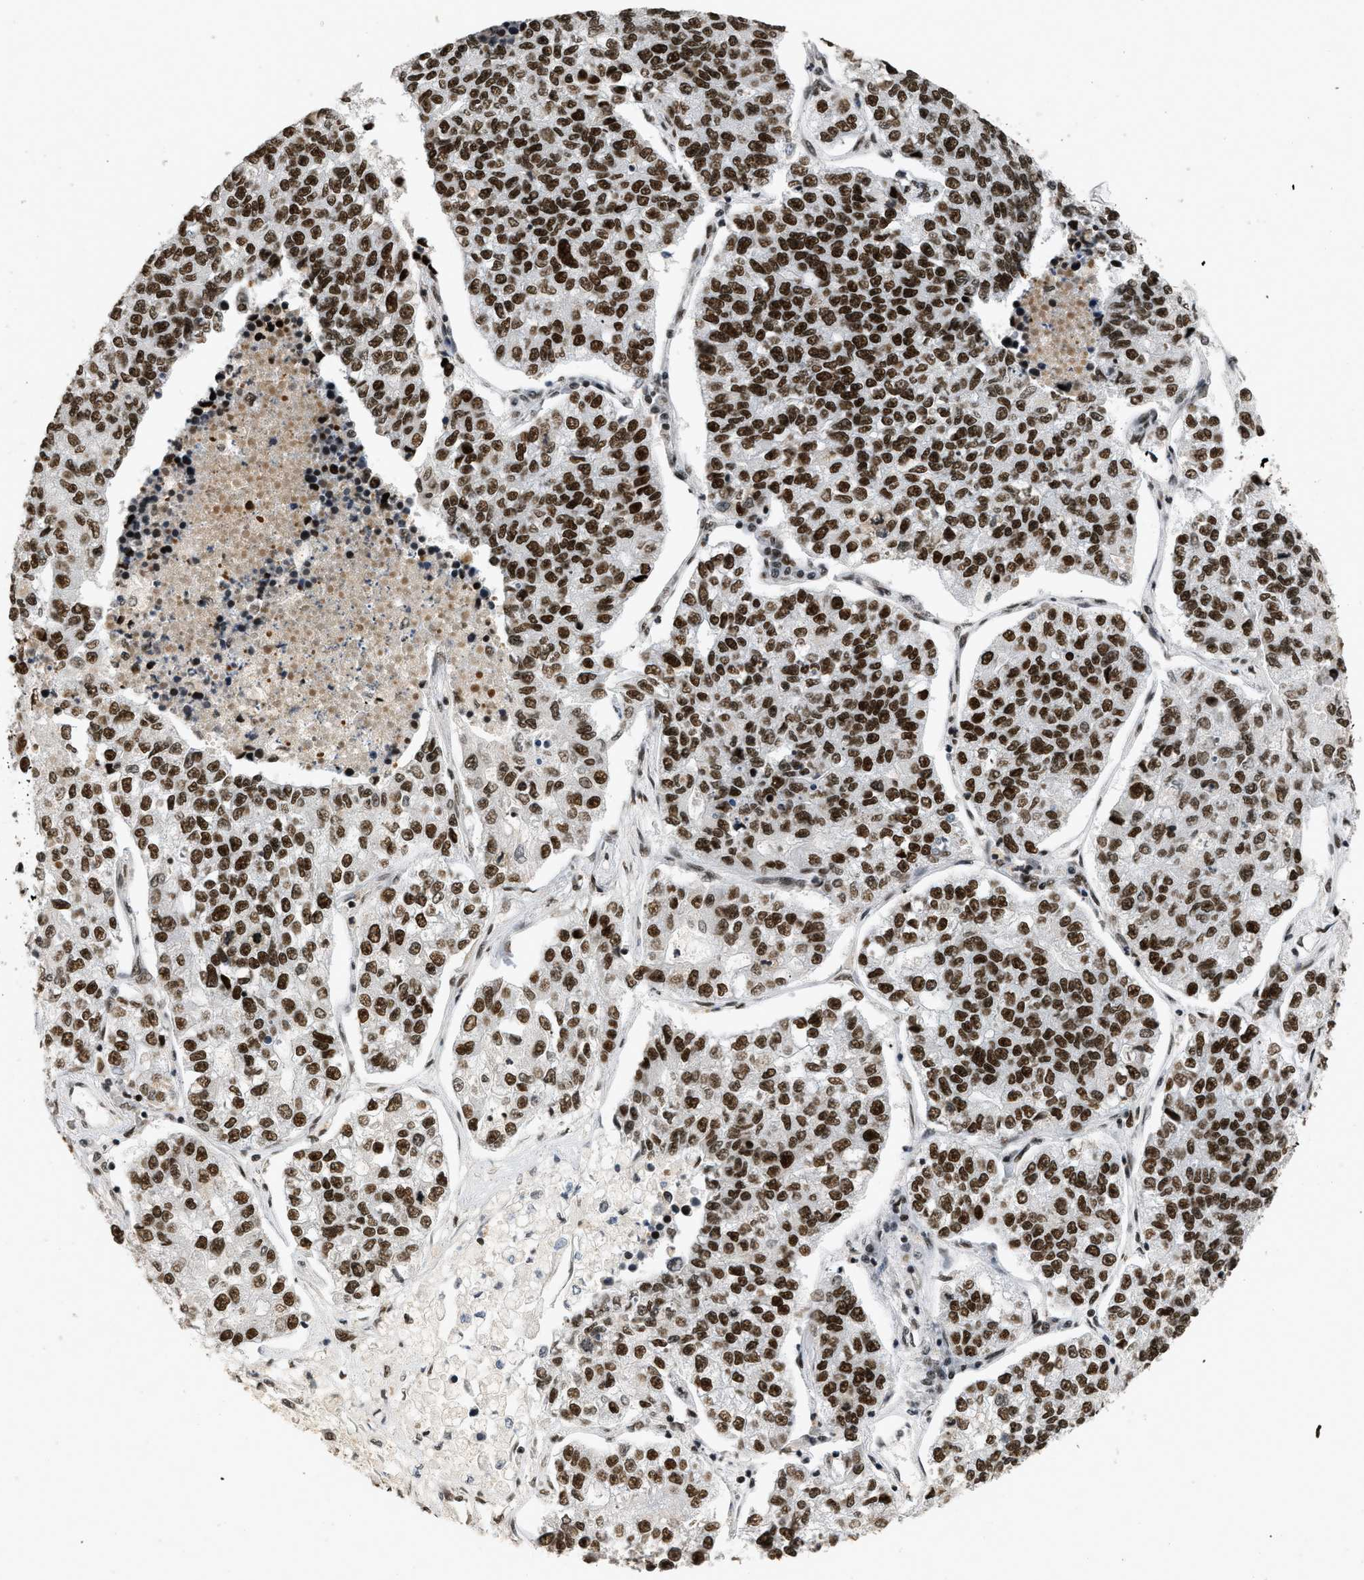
{"staining": {"intensity": "strong", "quantity": ">75%", "location": "nuclear"}, "tissue": "lung cancer", "cell_type": "Tumor cells", "image_type": "cancer", "snomed": [{"axis": "morphology", "description": "Adenocarcinoma, NOS"}, {"axis": "topography", "description": "Lung"}], "caption": "The immunohistochemical stain shows strong nuclear positivity in tumor cells of lung adenocarcinoma tissue.", "gene": "SMARCB1", "patient": {"sex": "male", "age": 49}}